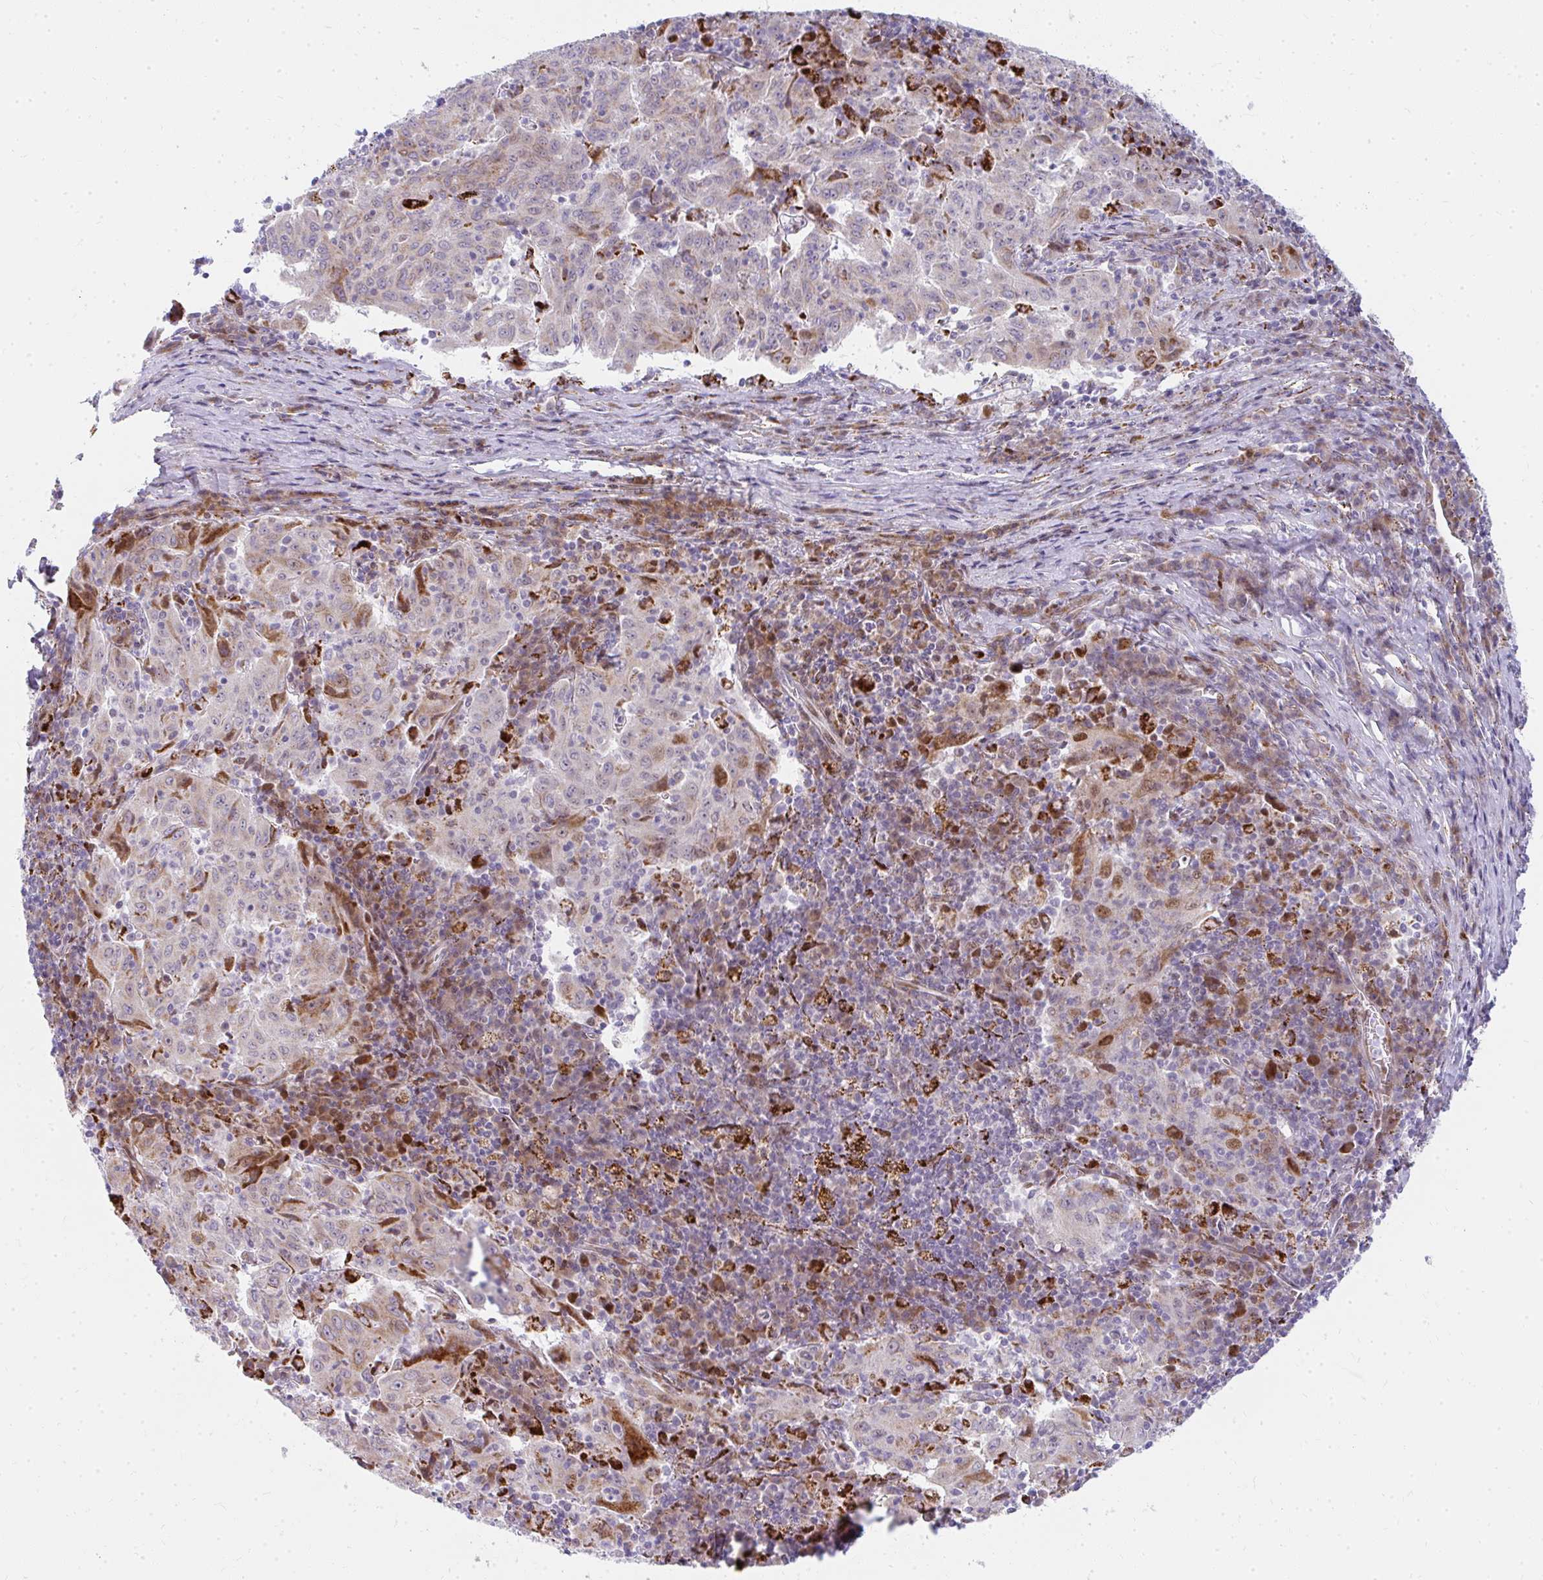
{"staining": {"intensity": "moderate", "quantity": "25%-75%", "location": "cytoplasmic/membranous"}, "tissue": "pancreatic cancer", "cell_type": "Tumor cells", "image_type": "cancer", "snomed": [{"axis": "morphology", "description": "Adenocarcinoma, NOS"}, {"axis": "topography", "description": "Pancreas"}], "caption": "The image shows immunohistochemical staining of adenocarcinoma (pancreatic). There is moderate cytoplasmic/membranous staining is present in approximately 25%-75% of tumor cells.", "gene": "PLA2G5", "patient": {"sex": "male", "age": 63}}